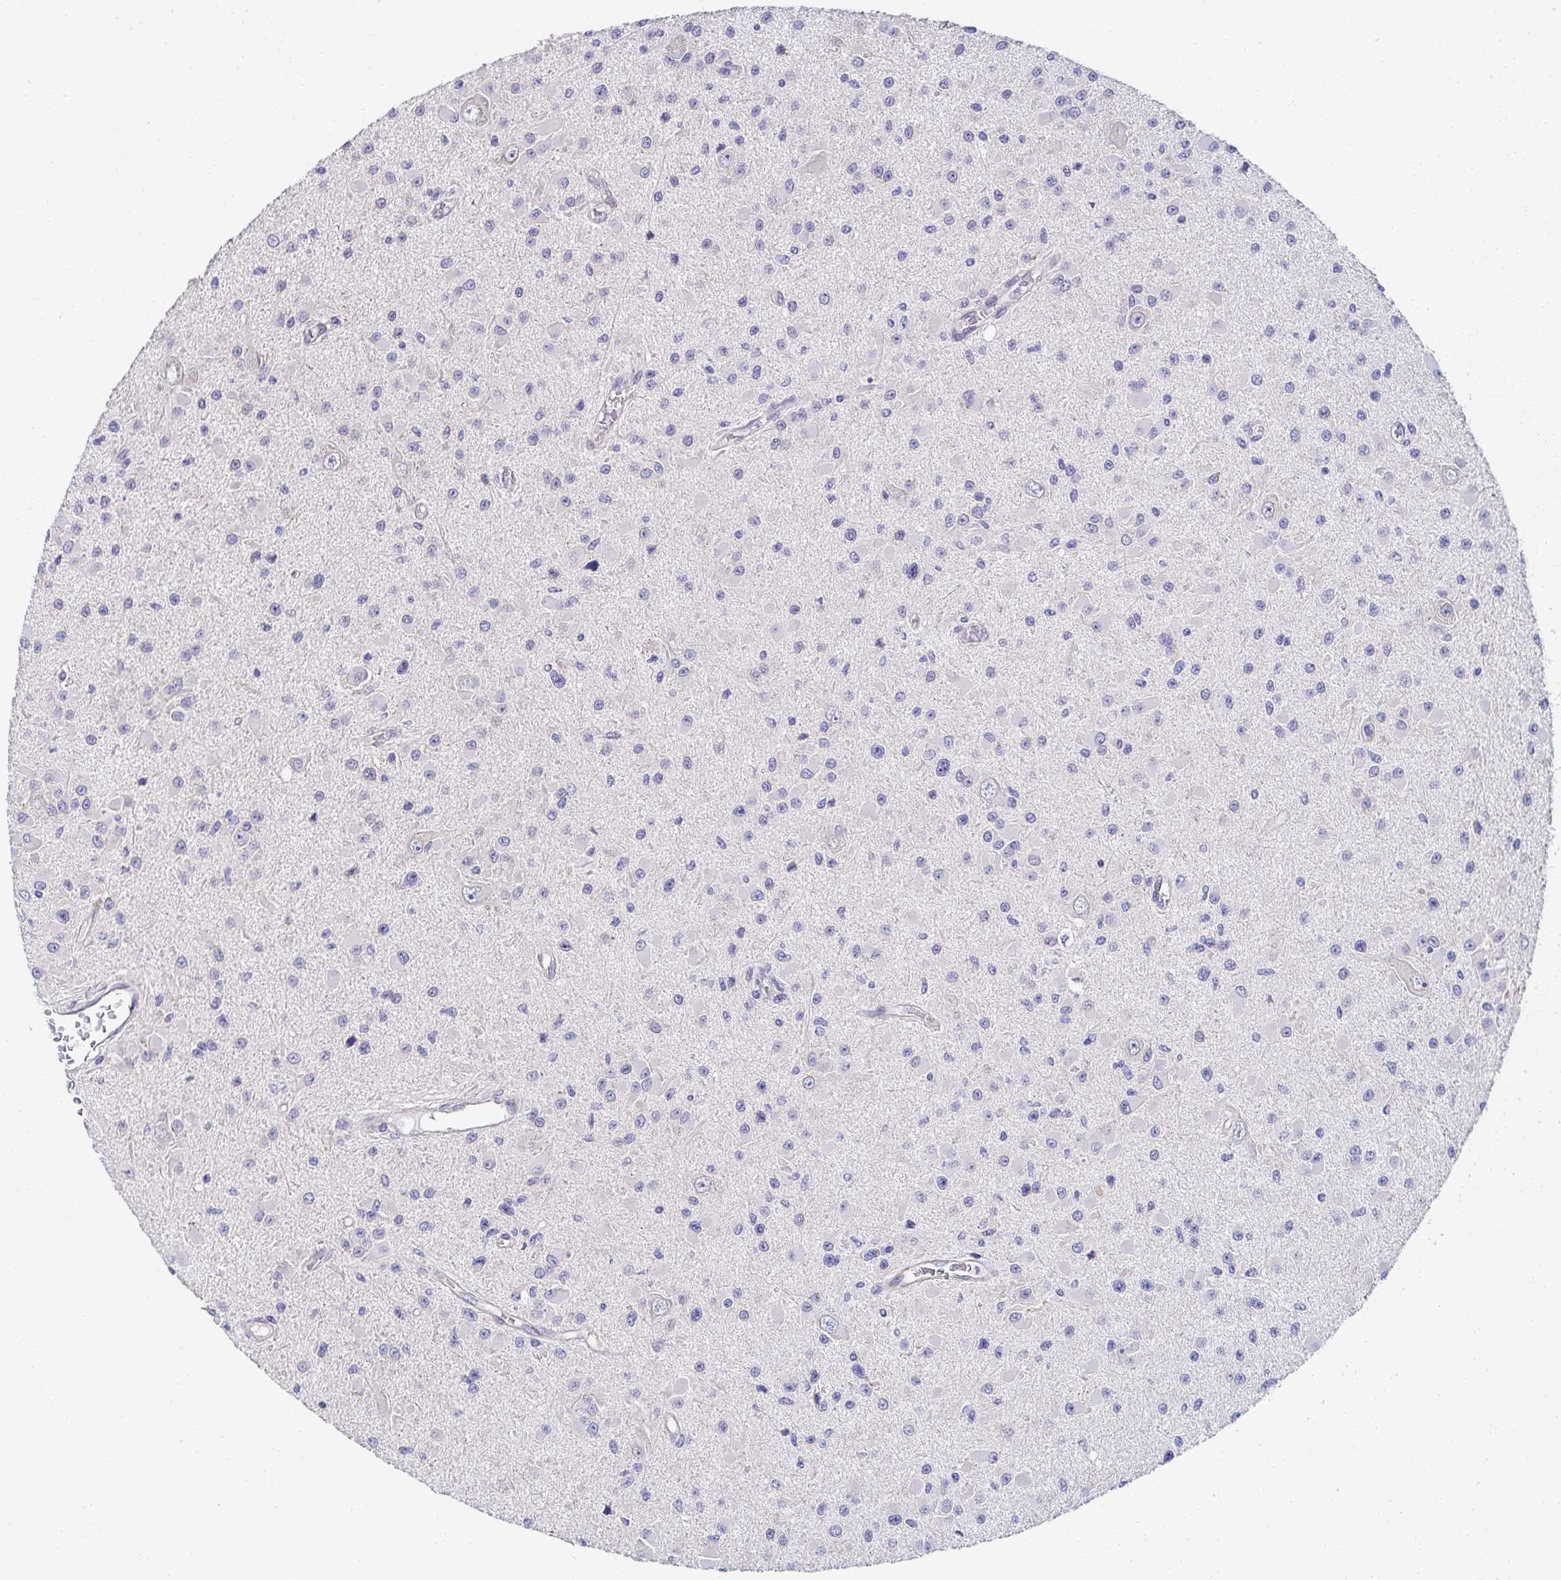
{"staining": {"intensity": "negative", "quantity": "none", "location": "none"}, "tissue": "glioma", "cell_type": "Tumor cells", "image_type": "cancer", "snomed": [{"axis": "morphology", "description": "Glioma, malignant, High grade"}, {"axis": "topography", "description": "Brain"}], "caption": "Immunohistochemical staining of human glioma demonstrates no significant expression in tumor cells.", "gene": "AKAP14", "patient": {"sex": "male", "age": 54}}